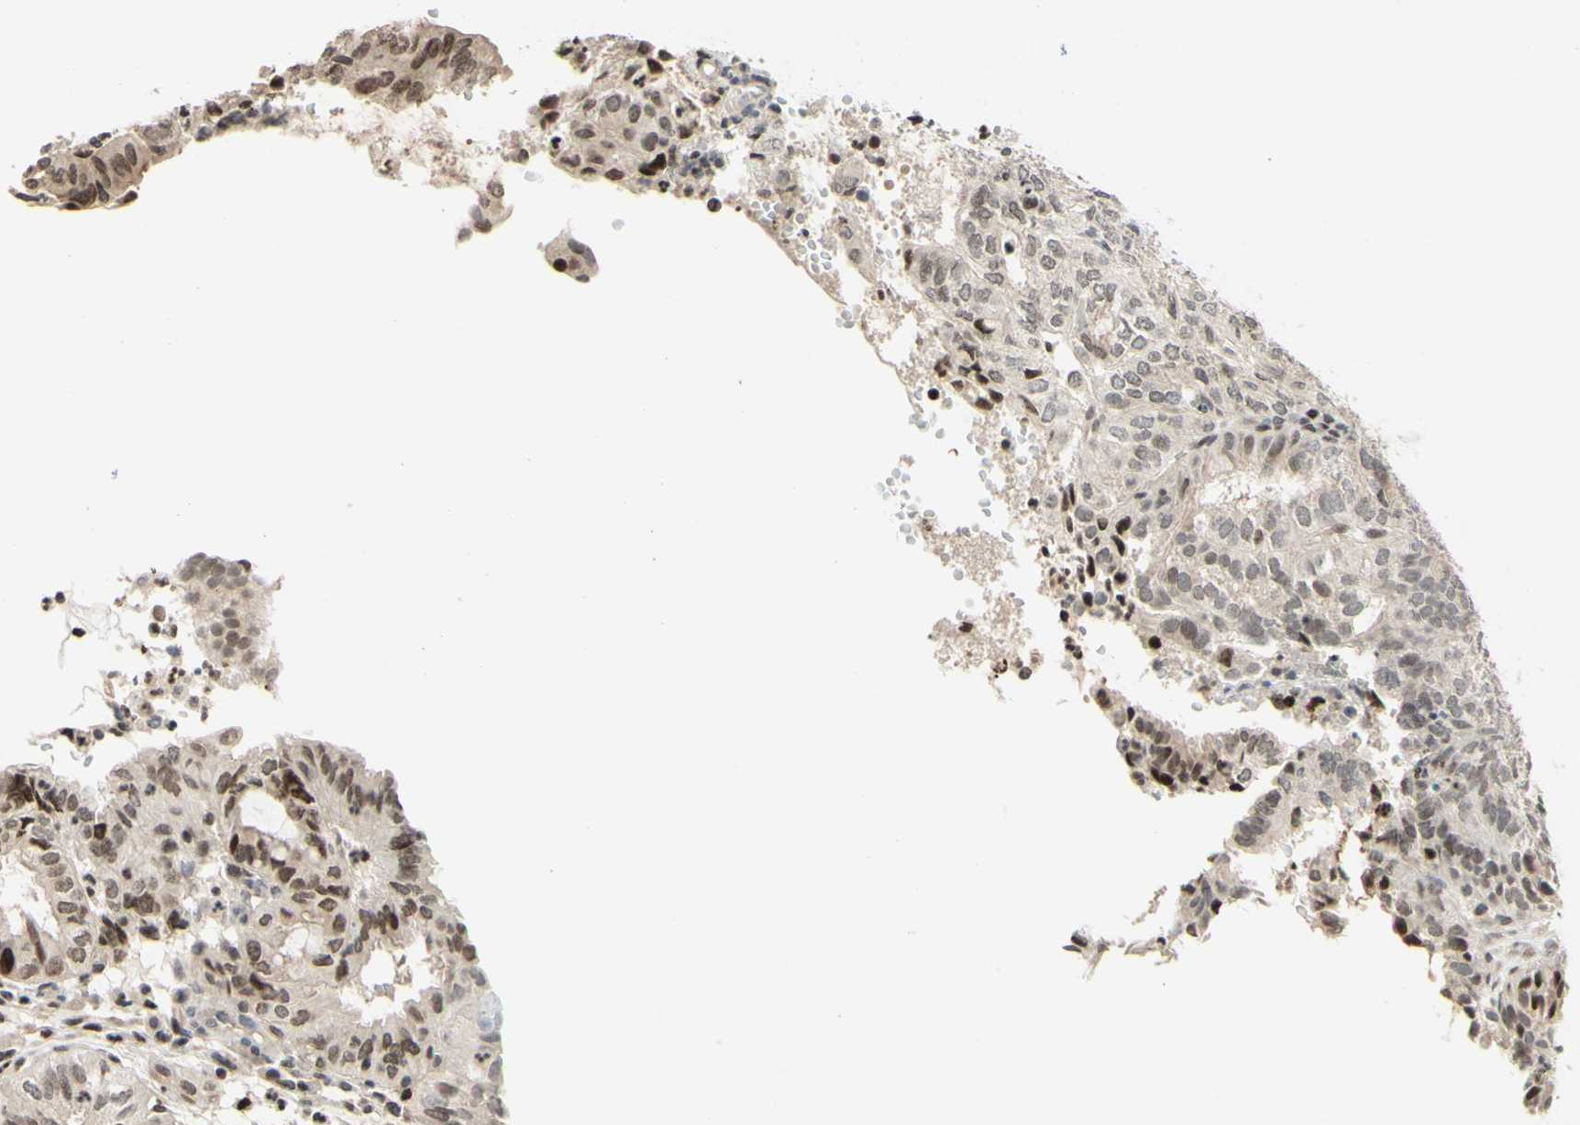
{"staining": {"intensity": "strong", "quantity": "<25%", "location": "nuclear"}, "tissue": "endometrial cancer", "cell_type": "Tumor cells", "image_type": "cancer", "snomed": [{"axis": "morphology", "description": "Adenocarcinoma, NOS"}, {"axis": "topography", "description": "Uterus"}], "caption": "Endometrial cancer tissue shows strong nuclear expression in about <25% of tumor cells (DAB IHC with brightfield microscopy, high magnification).", "gene": "CDKL5", "patient": {"sex": "female", "age": 60}}